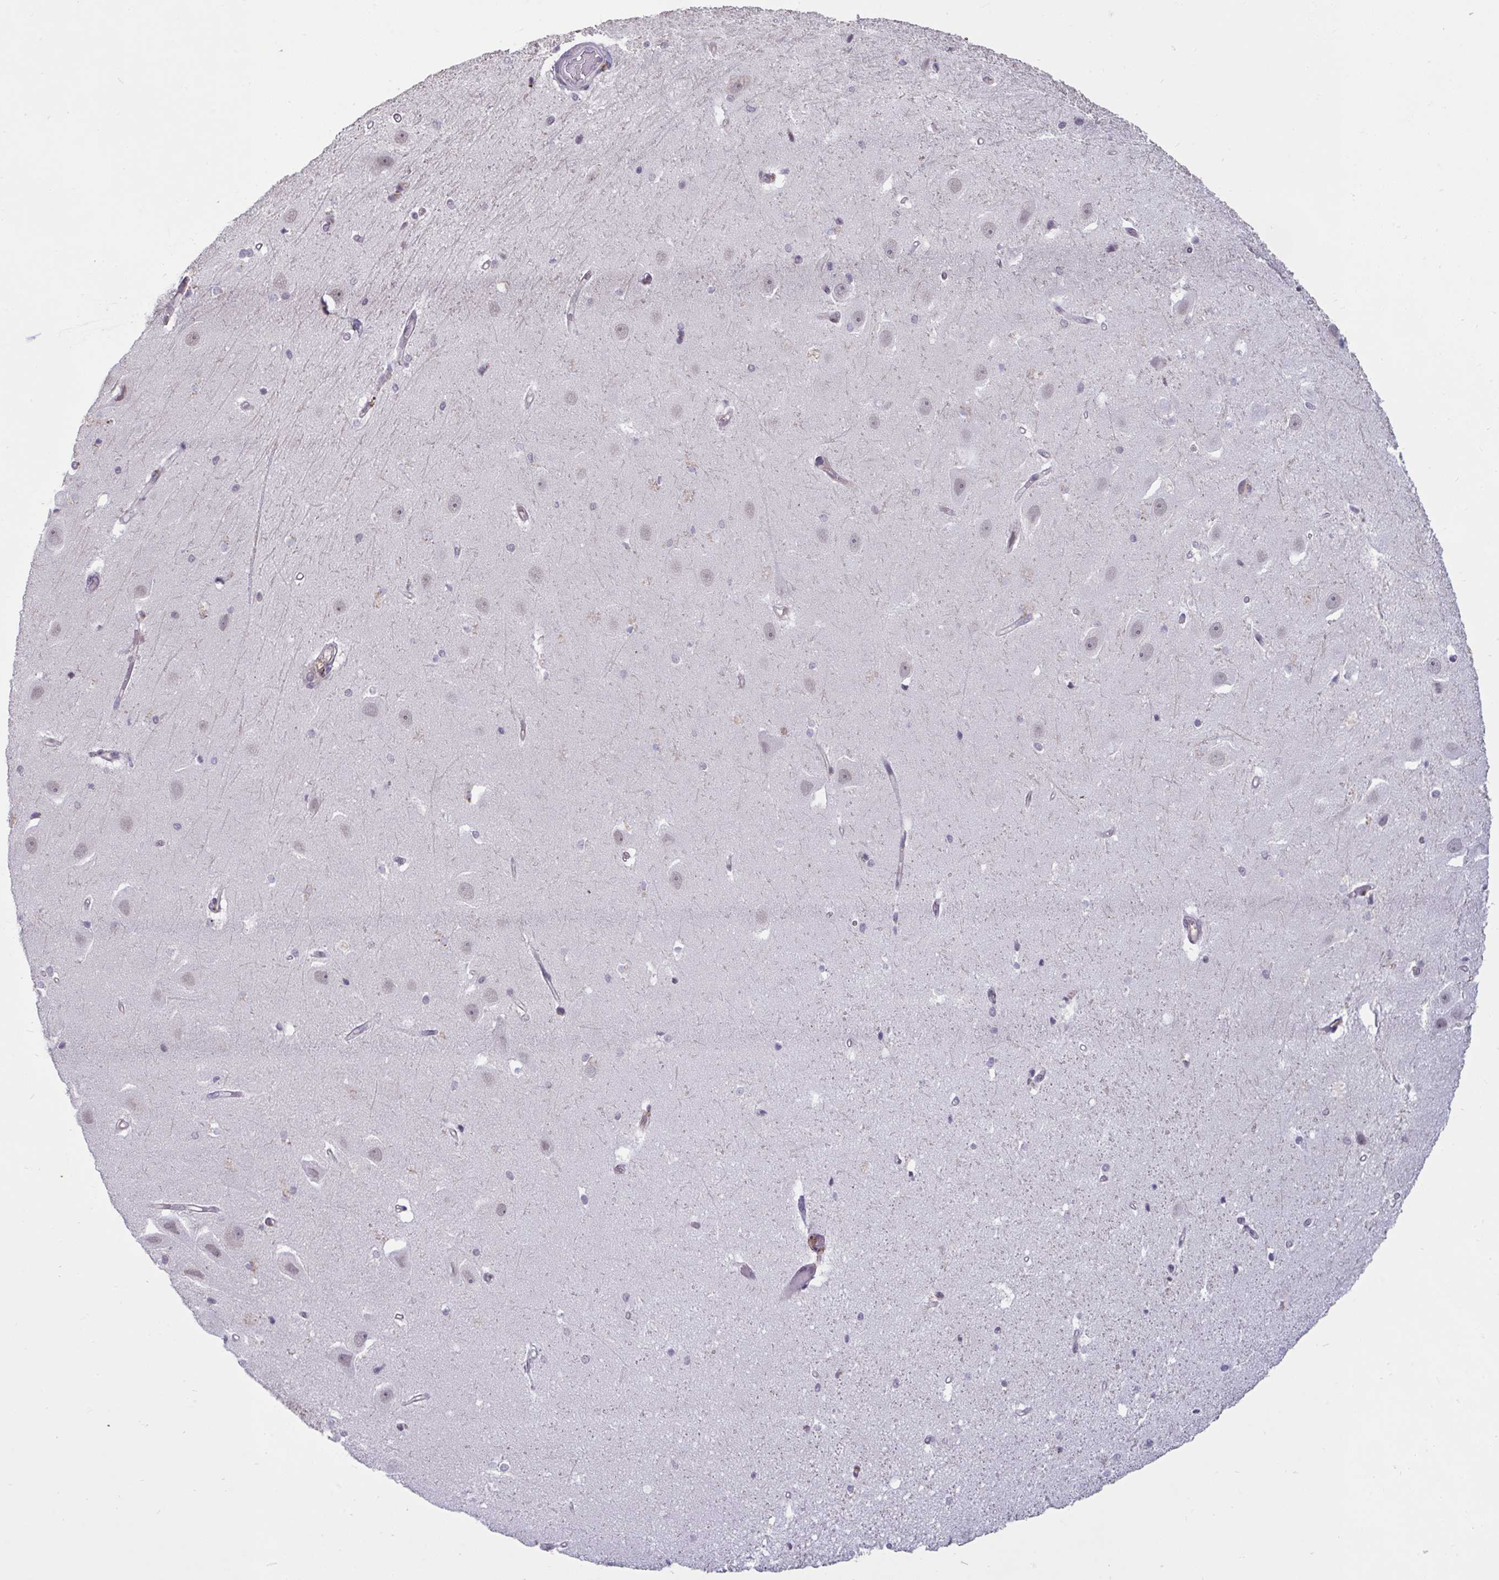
{"staining": {"intensity": "negative", "quantity": "none", "location": "none"}, "tissue": "hippocampus", "cell_type": "Glial cells", "image_type": "normal", "snomed": [{"axis": "morphology", "description": "Normal tissue, NOS"}, {"axis": "topography", "description": "Hippocampus"}], "caption": "A high-resolution image shows immunohistochemistry (IHC) staining of benign hippocampus, which exhibits no significant staining in glial cells.", "gene": "TBC1D4", "patient": {"sex": "male", "age": 63}}